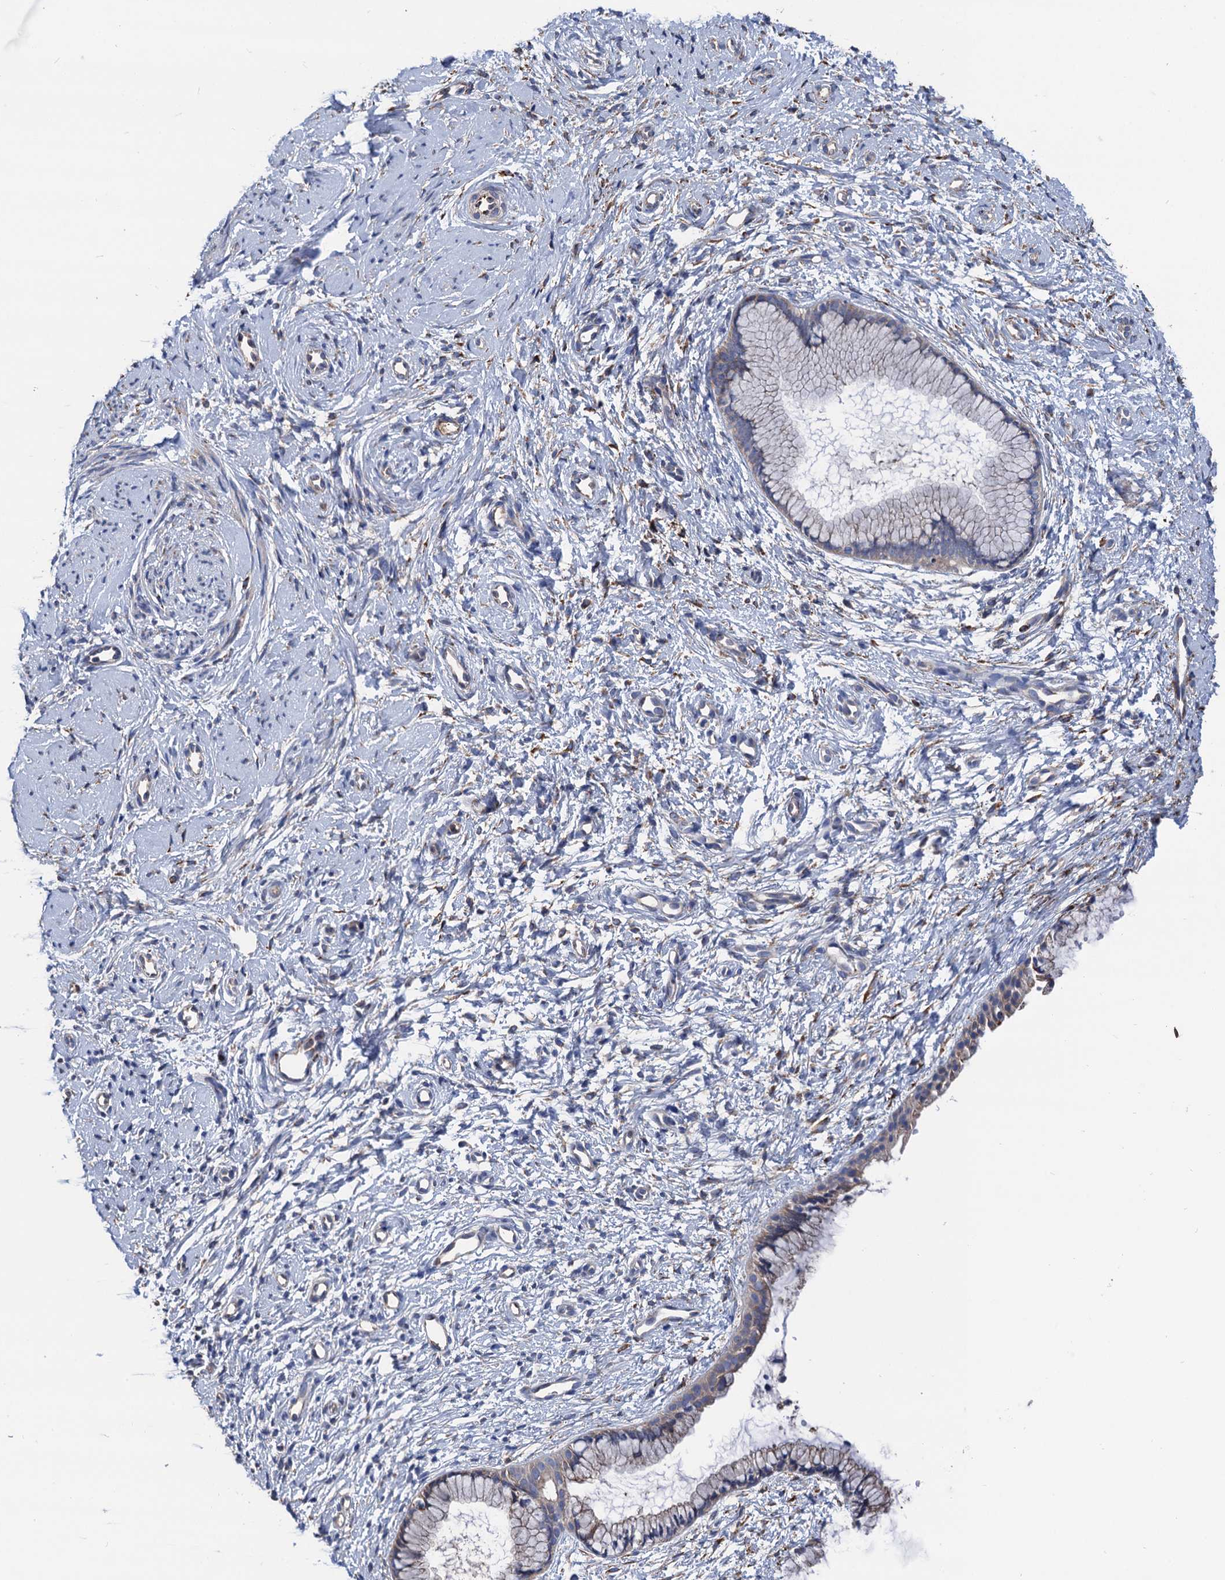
{"staining": {"intensity": "weak", "quantity": "25%-75%", "location": "cytoplasmic/membranous"}, "tissue": "cervix", "cell_type": "Glandular cells", "image_type": "normal", "snomed": [{"axis": "morphology", "description": "Normal tissue, NOS"}, {"axis": "topography", "description": "Cervix"}], "caption": "Protein analysis of benign cervix demonstrates weak cytoplasmic/membranous staining in about 25%-75% of glandular cells.", "gene": "CNNM1", "patient": {"sex": "female", "age": 57}}